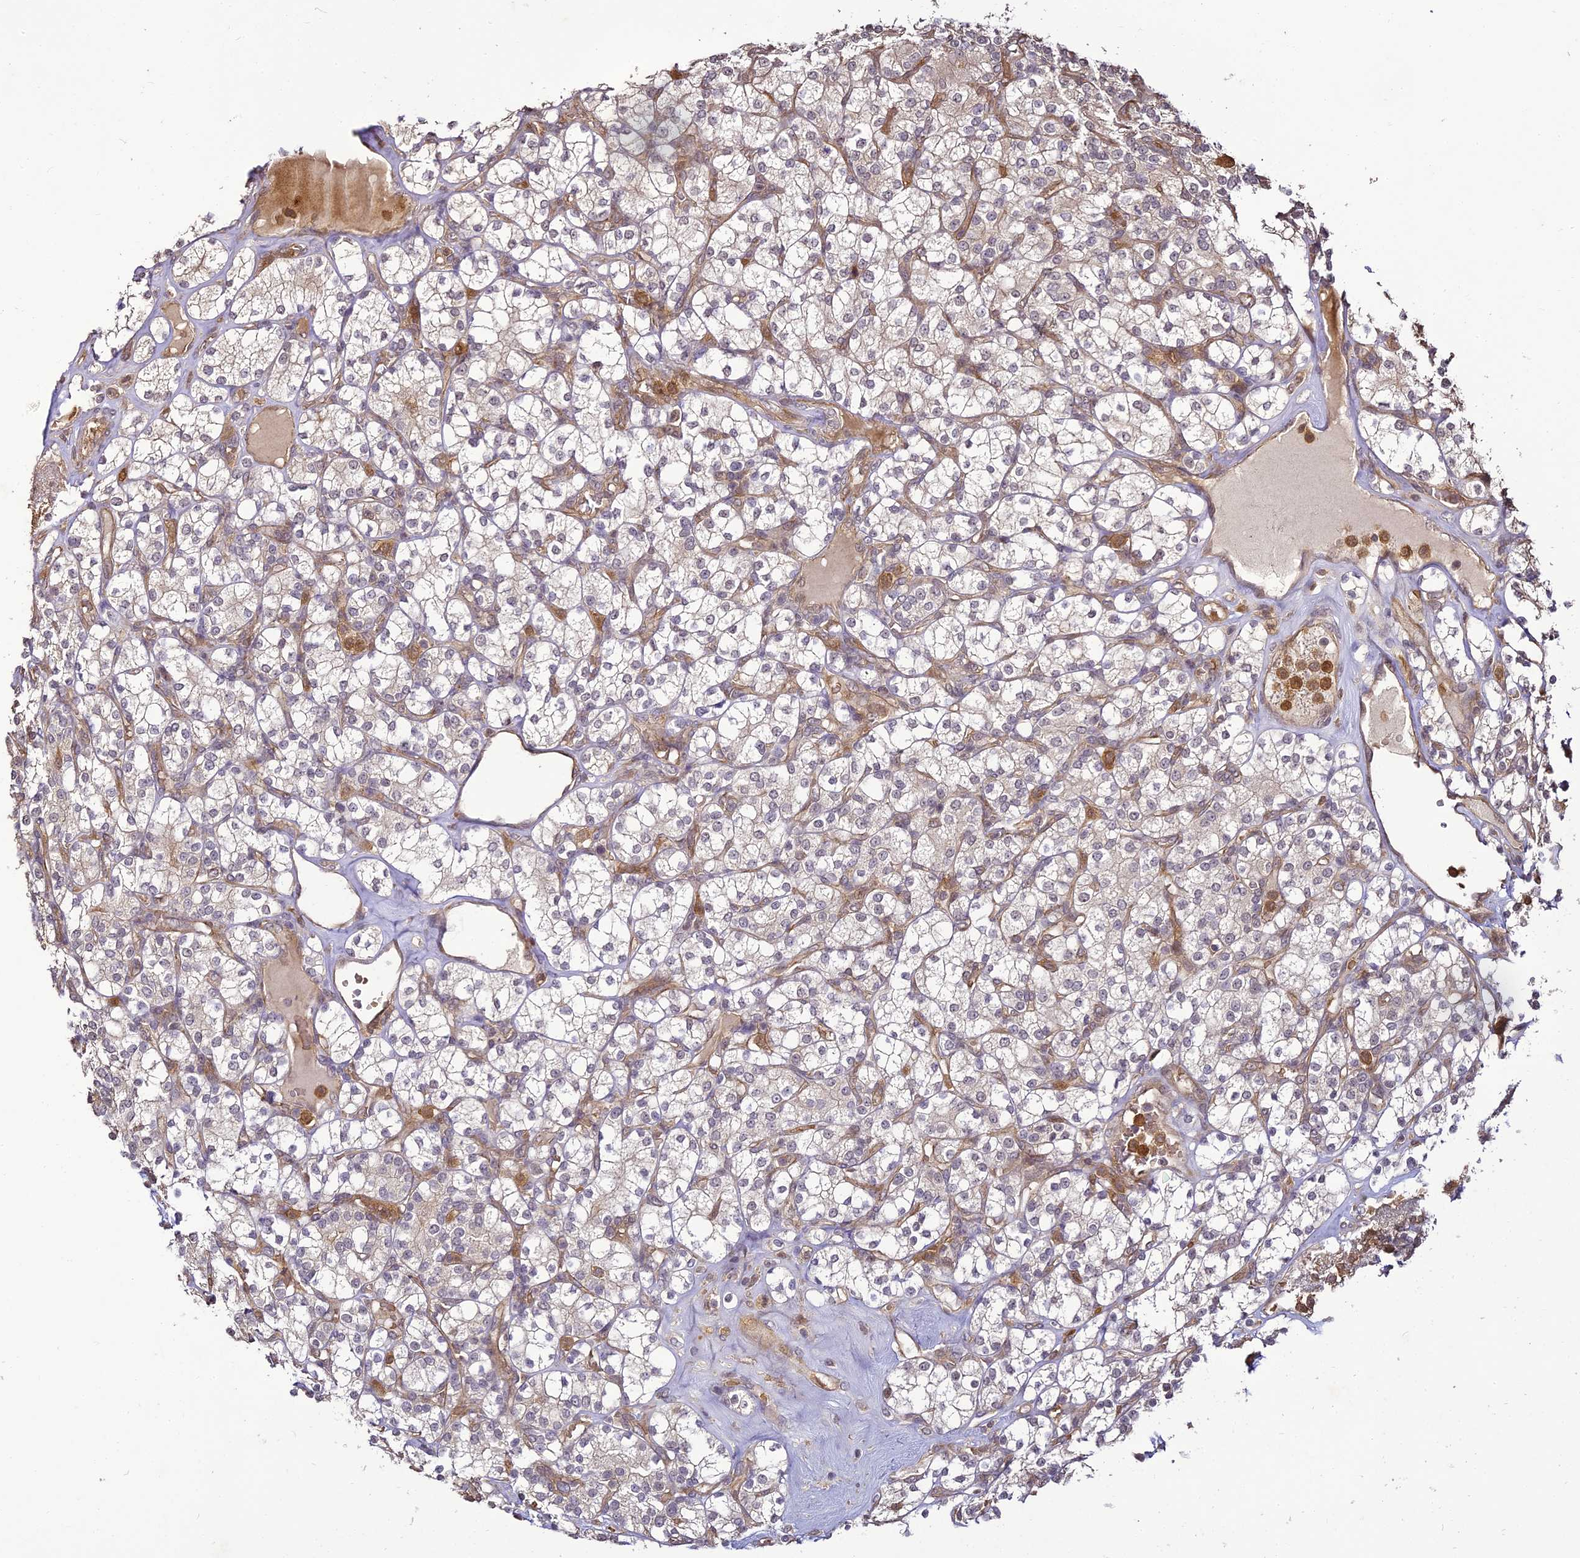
{"staining": {"intensity": "negative", "quantity": "none", "location": "none"}, "tissue": "renal cancer", "cell_type": "Tumor cells", "image_type": "cancer", "snomed": [{"axis": "morphology", "description": "Adenocarcinoma, NOS"}, {"axis": "topography", "description": "Kidney"}], "caption": "Human adenocarcinoma (renal) stained for a protein using immunohistochemistry exhibits no staining in tumor cells.", "gene": "BCDIN3D", "patient": {"sex": "male", "age": 77}}